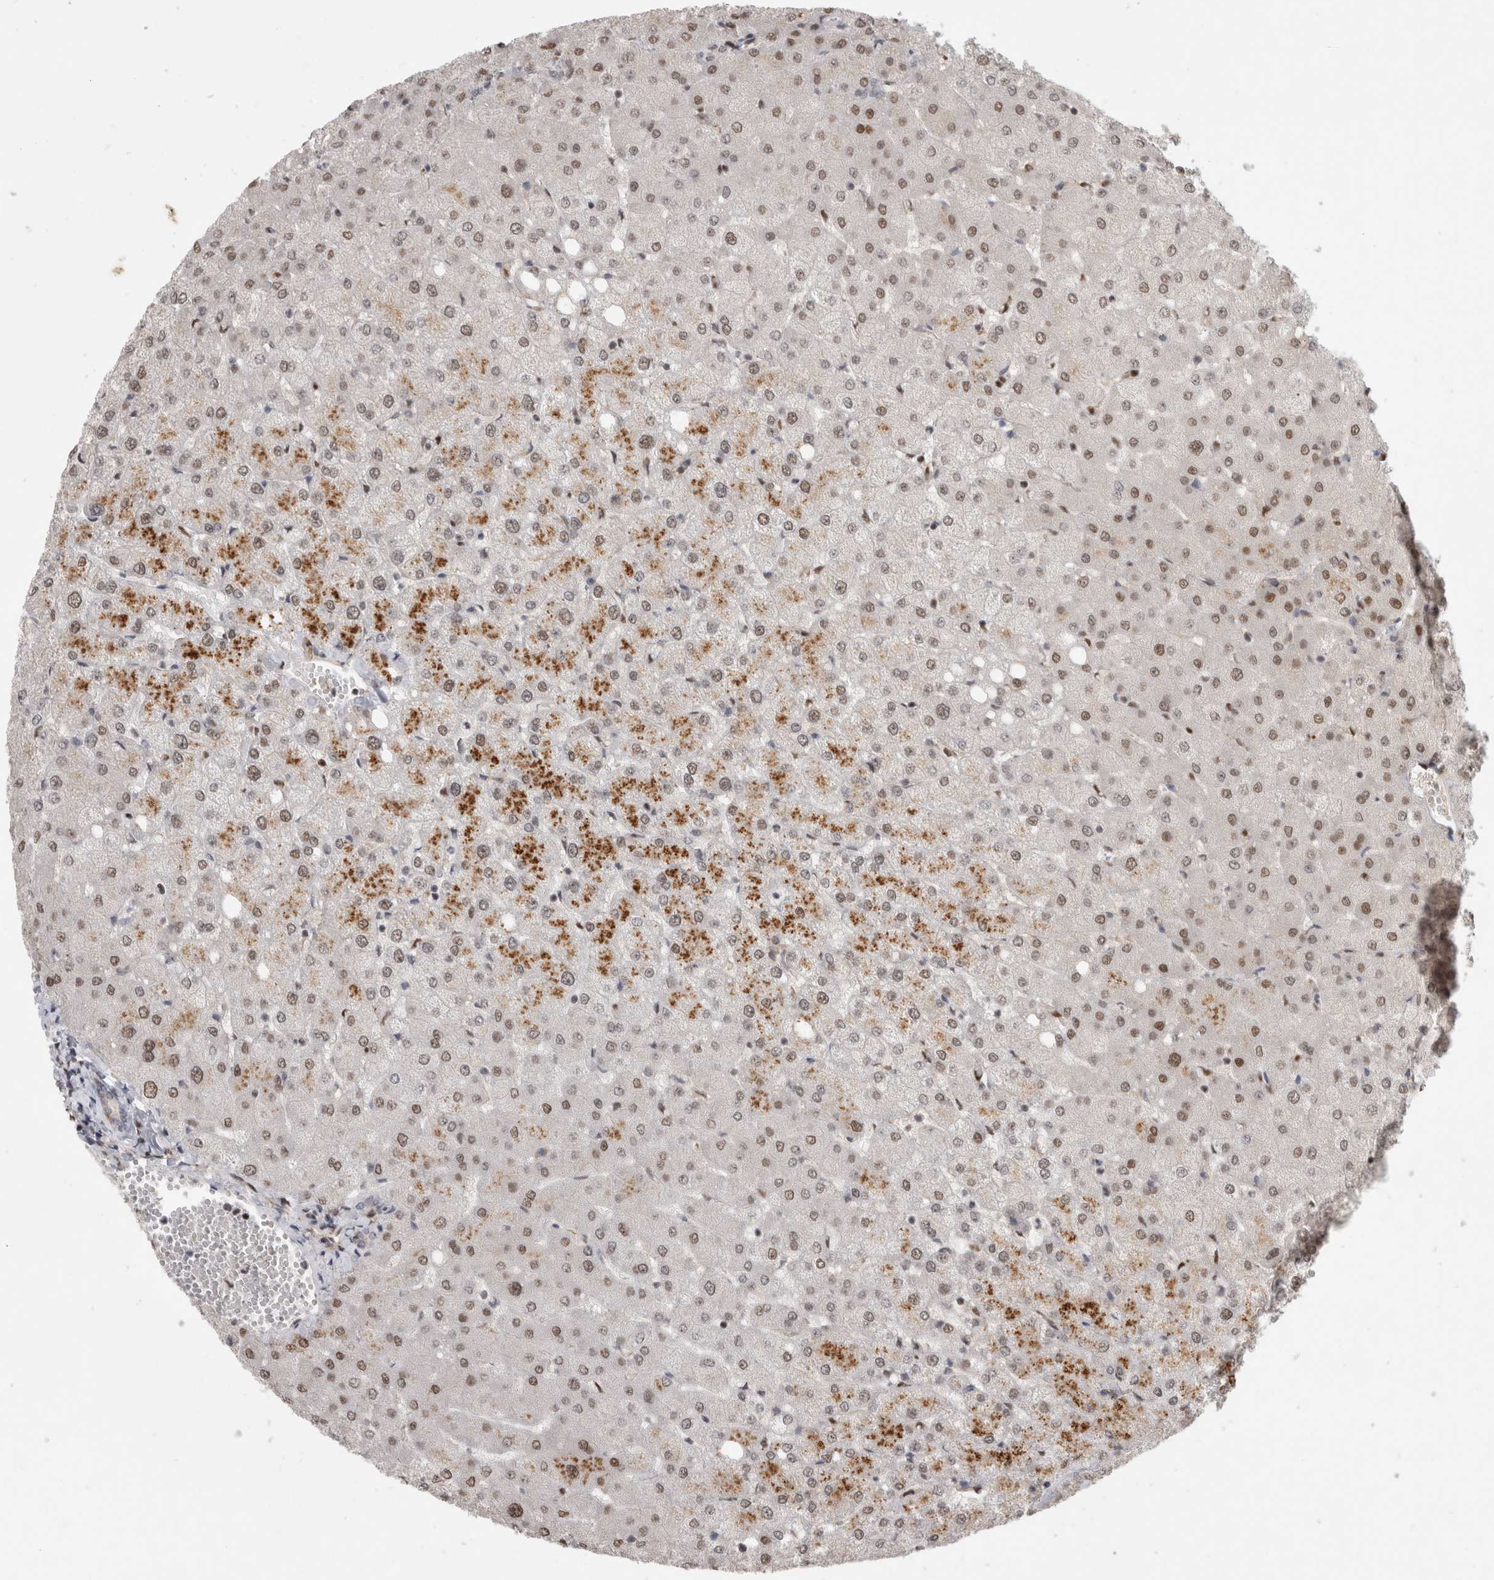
{"staining": {"intensity": "negative", "quantity": "none", "location": "none"}, "tissue": "liver", "cell_type": "Cholangiocytes", "image_type": "normal", "snomed": [{"axis": "morphology", "description": "Normal tissue, NOS"}, {"axis": "topography", "description": "Liver"}], "caption": "IHC image of unremarkable liver stained for a protein (brown), which exhibits no staining in cholangiocytes.", "gene": "SRARP", "patient": {"sex": "female", "age": 54}}